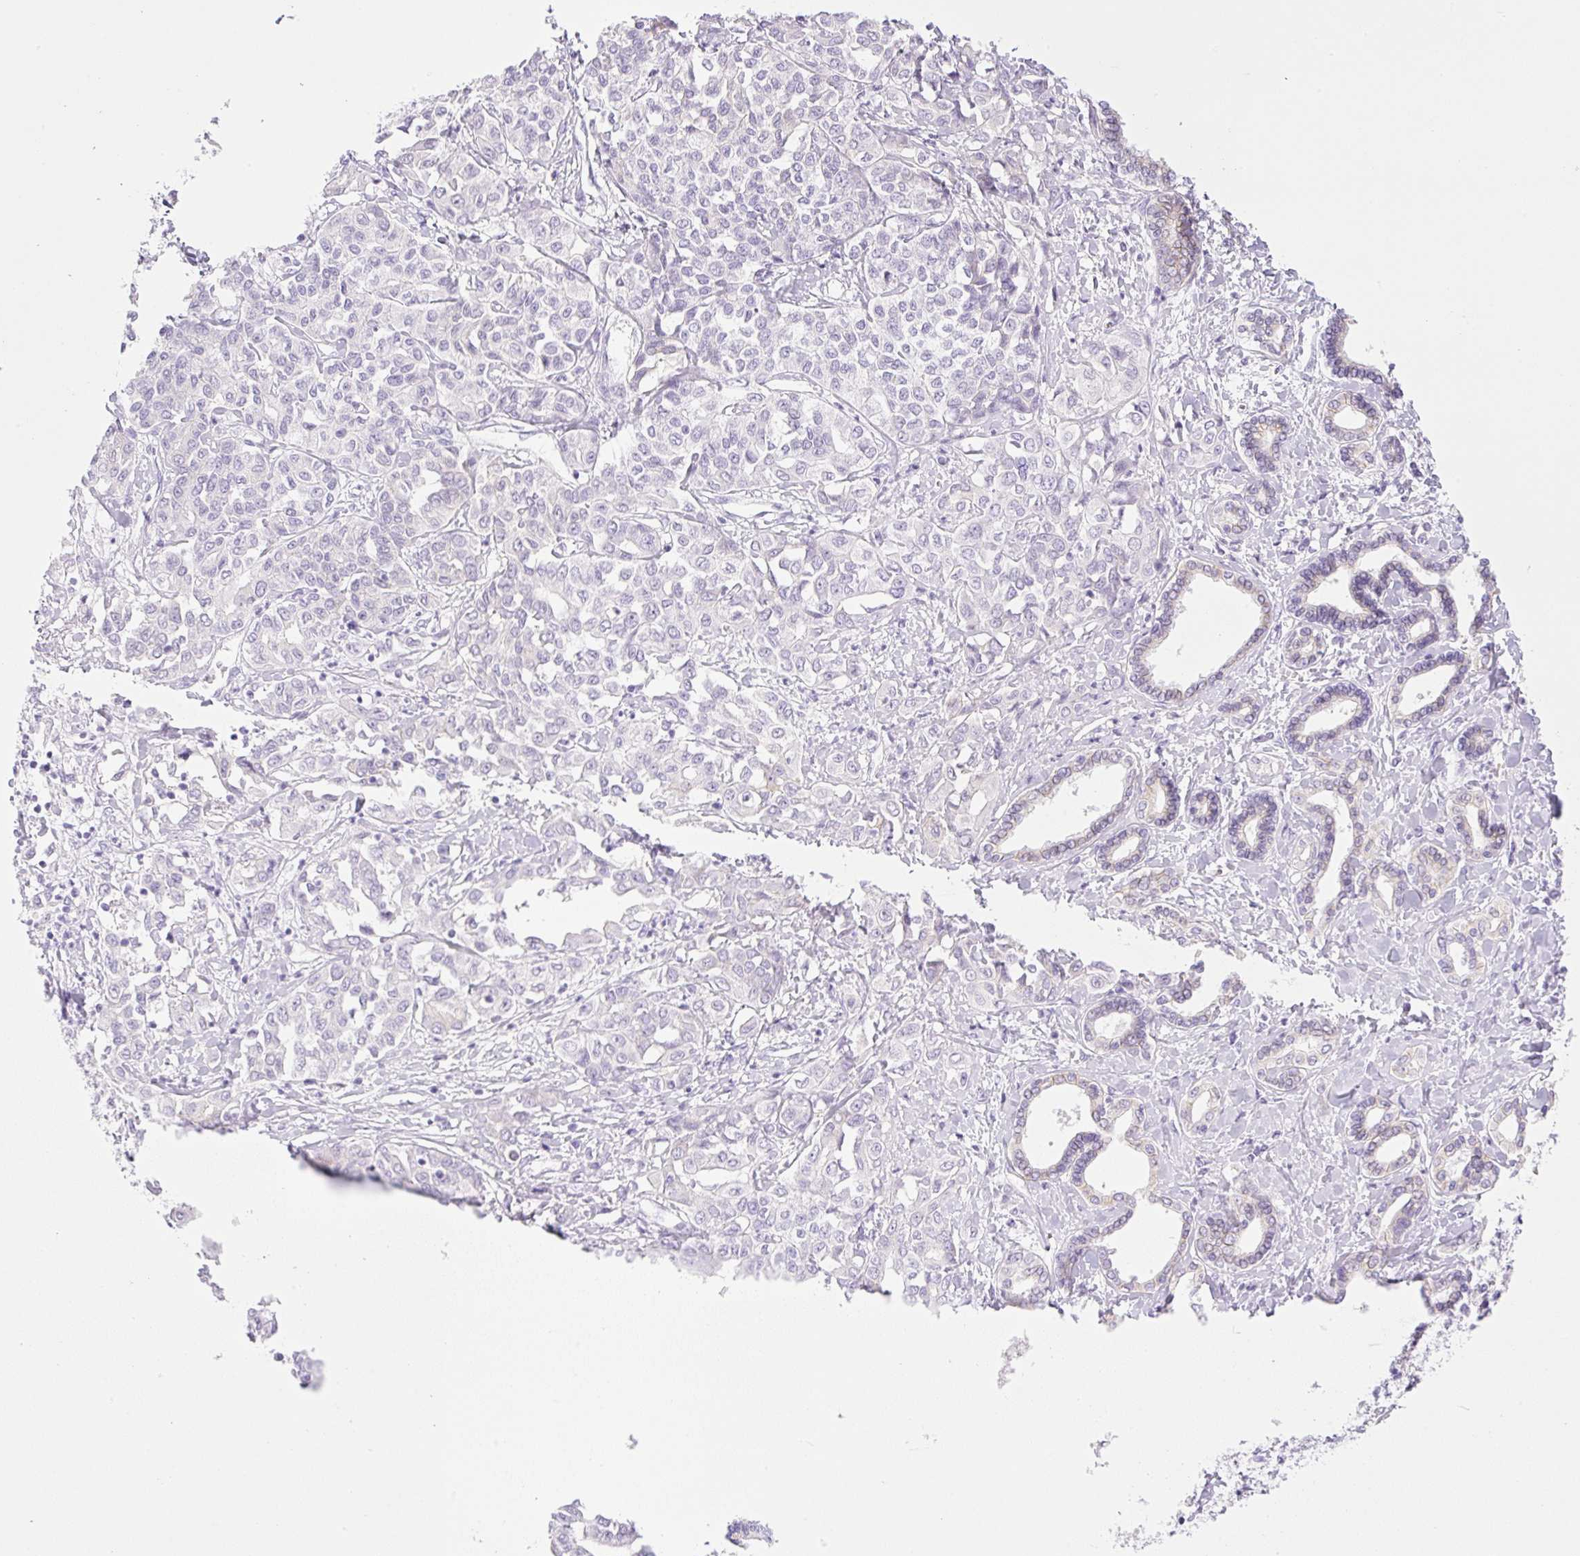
{"staining": {"intensity": "negative", "quantity": "none", "location": "none"}, "tissue": "liver cancer", "cell_type": "Tumor cells", "image_type": "cancer", "snomed": [{"axis": "morphology", "description": "Cholangiocarcinoma"}, {"axis": "topography", "description": "Liver"}], "caption": "This image is of cholangiocarcinoma (liver) stained with immunohistochemistry (IHC) to label a protein in brown with the nuclei are counter-stained blue. There is no positivity in tumor cells.", "gene": "PALM3", "patient": {"sex": "female", "age": 77}}